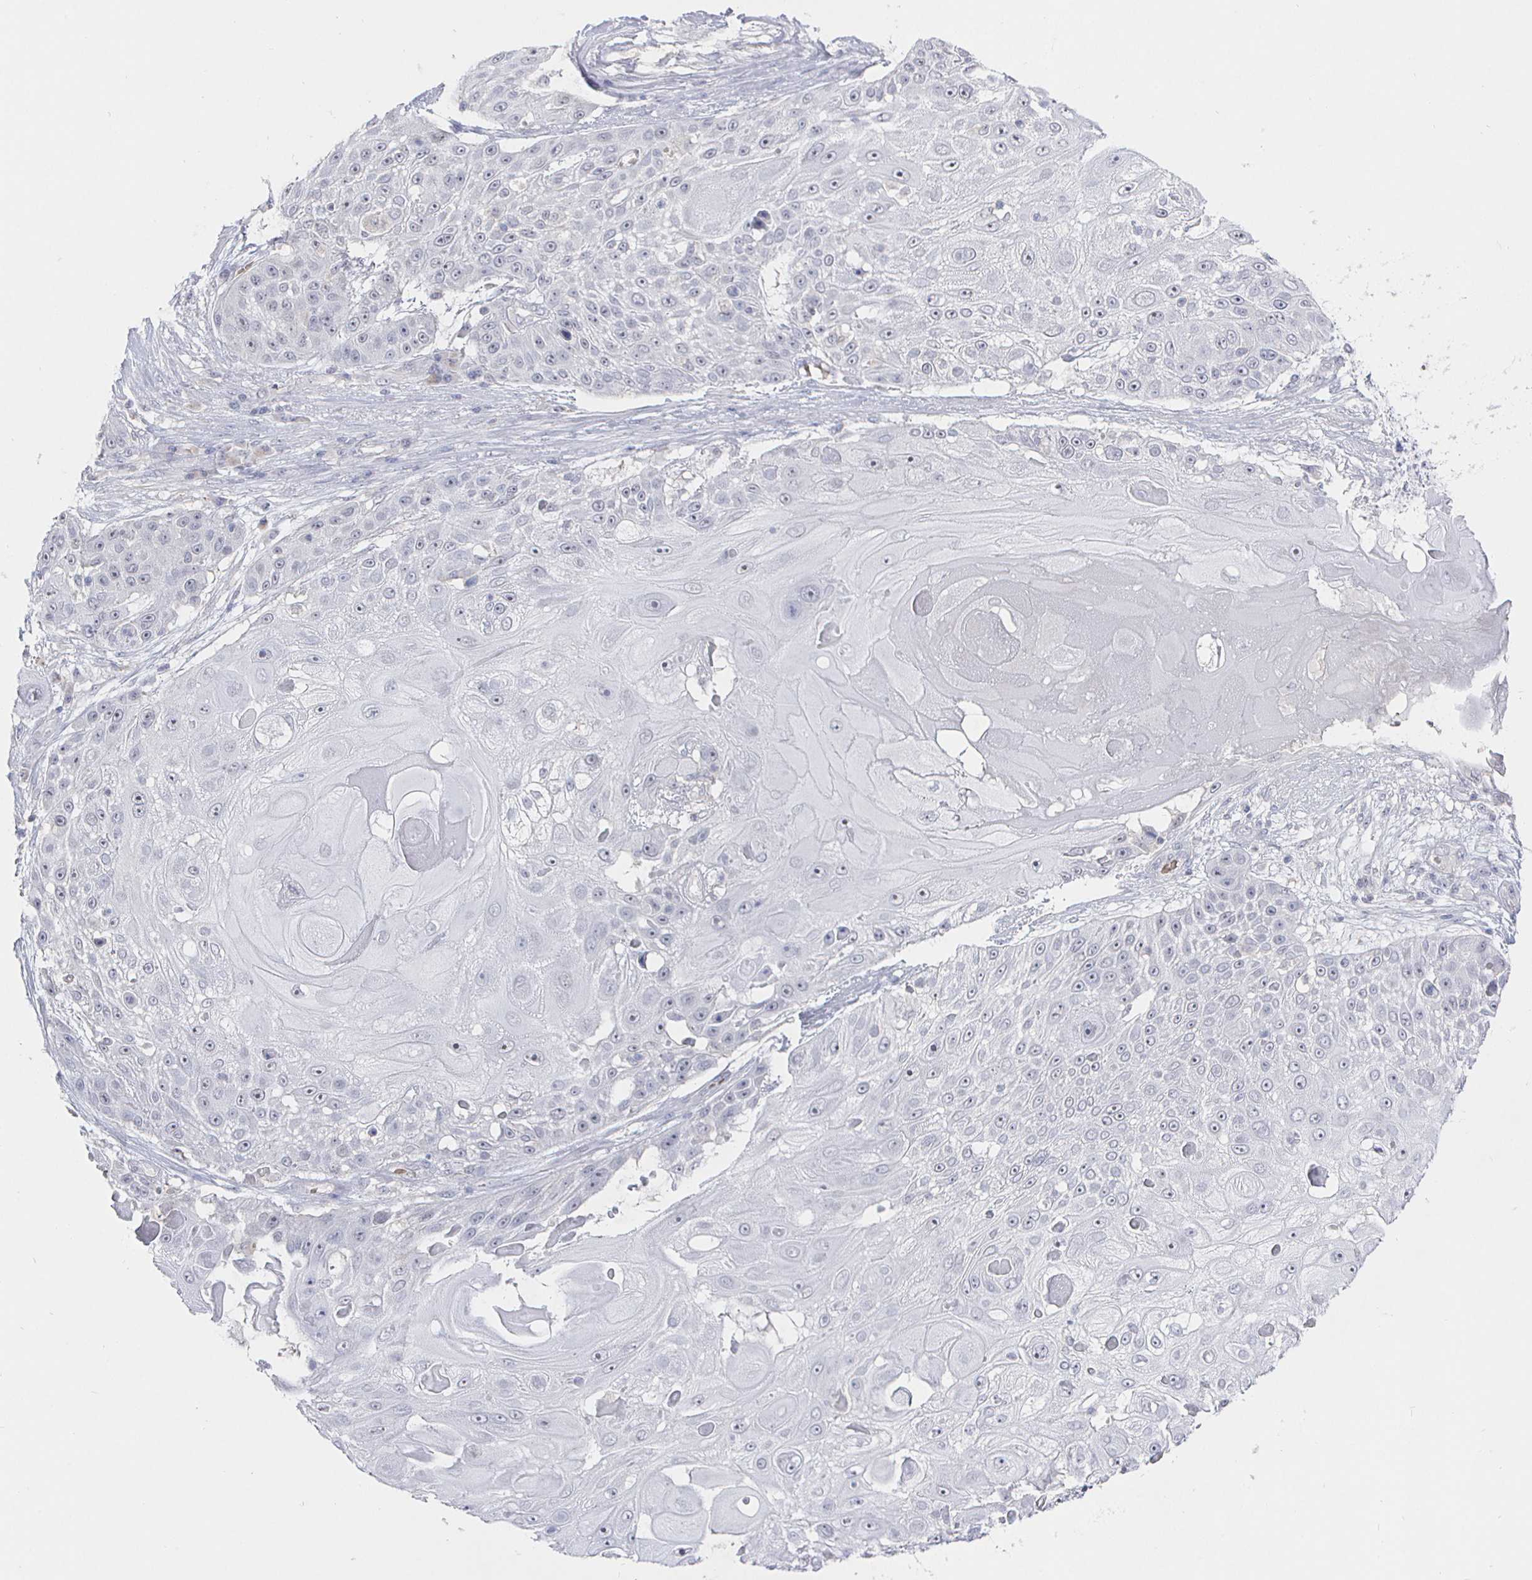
{"staining": {"intensity": "negative", "quantity": "none", "location": "none"}, "tissue": "skin cancer", "cell_type": "Tumor cells", "image_type": "cancer", "snomed": [{"axis": "morphology", "description": "Squamous cell carcinoma, NOS"}, {"axis": "topography", "description": "Skin"}], "caption": "A high-resolution micrograph shows IHC staining of skin squamous cell carcinoma, which reveals no significant positivity in tumor cells. Nuclei are stained in blue.", "gene": "LRRC23", "patient": {"sex": "female", "age": 86}}